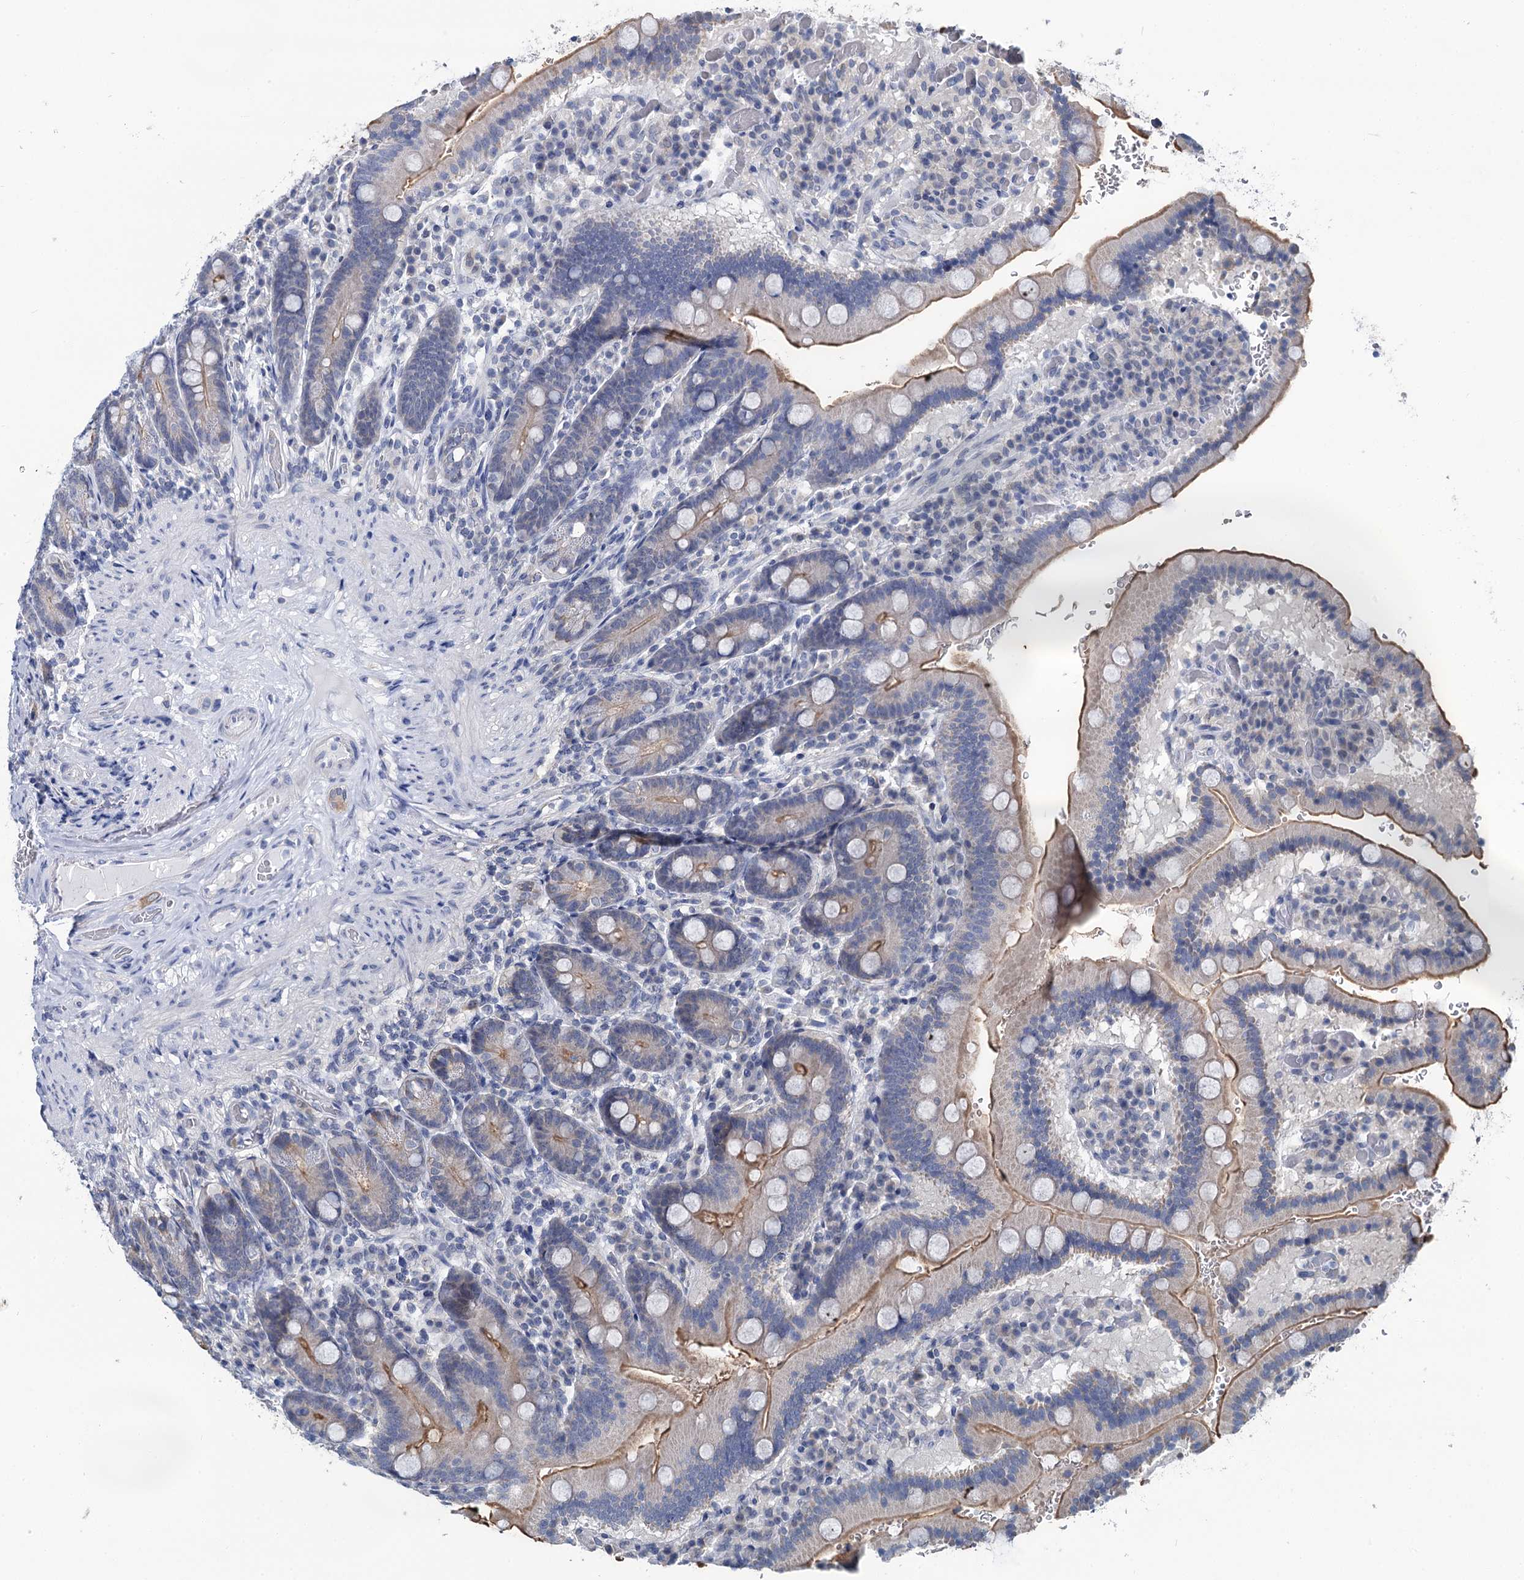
{"staining": {"intensity": "moderate", "quantity": ">75%", "location": "cytoplasmic/membranous"}, "tissue": "duodenum", "cell_type": "Glandular cells", "image_type": "normal", "snomed": [{"axis": "morphology", "description": "Normal tissue, NOS"}, {"axis": "topography", "description": "Duodenum"}], "caption": "Immunohistochemical staining of normal human duodenum demonstrates moderate cytoplasmic/membranous protein staining in about >75% of glandular cells.", "gene": "MIOX", "patient": {"sex": "female", "age": 62}}